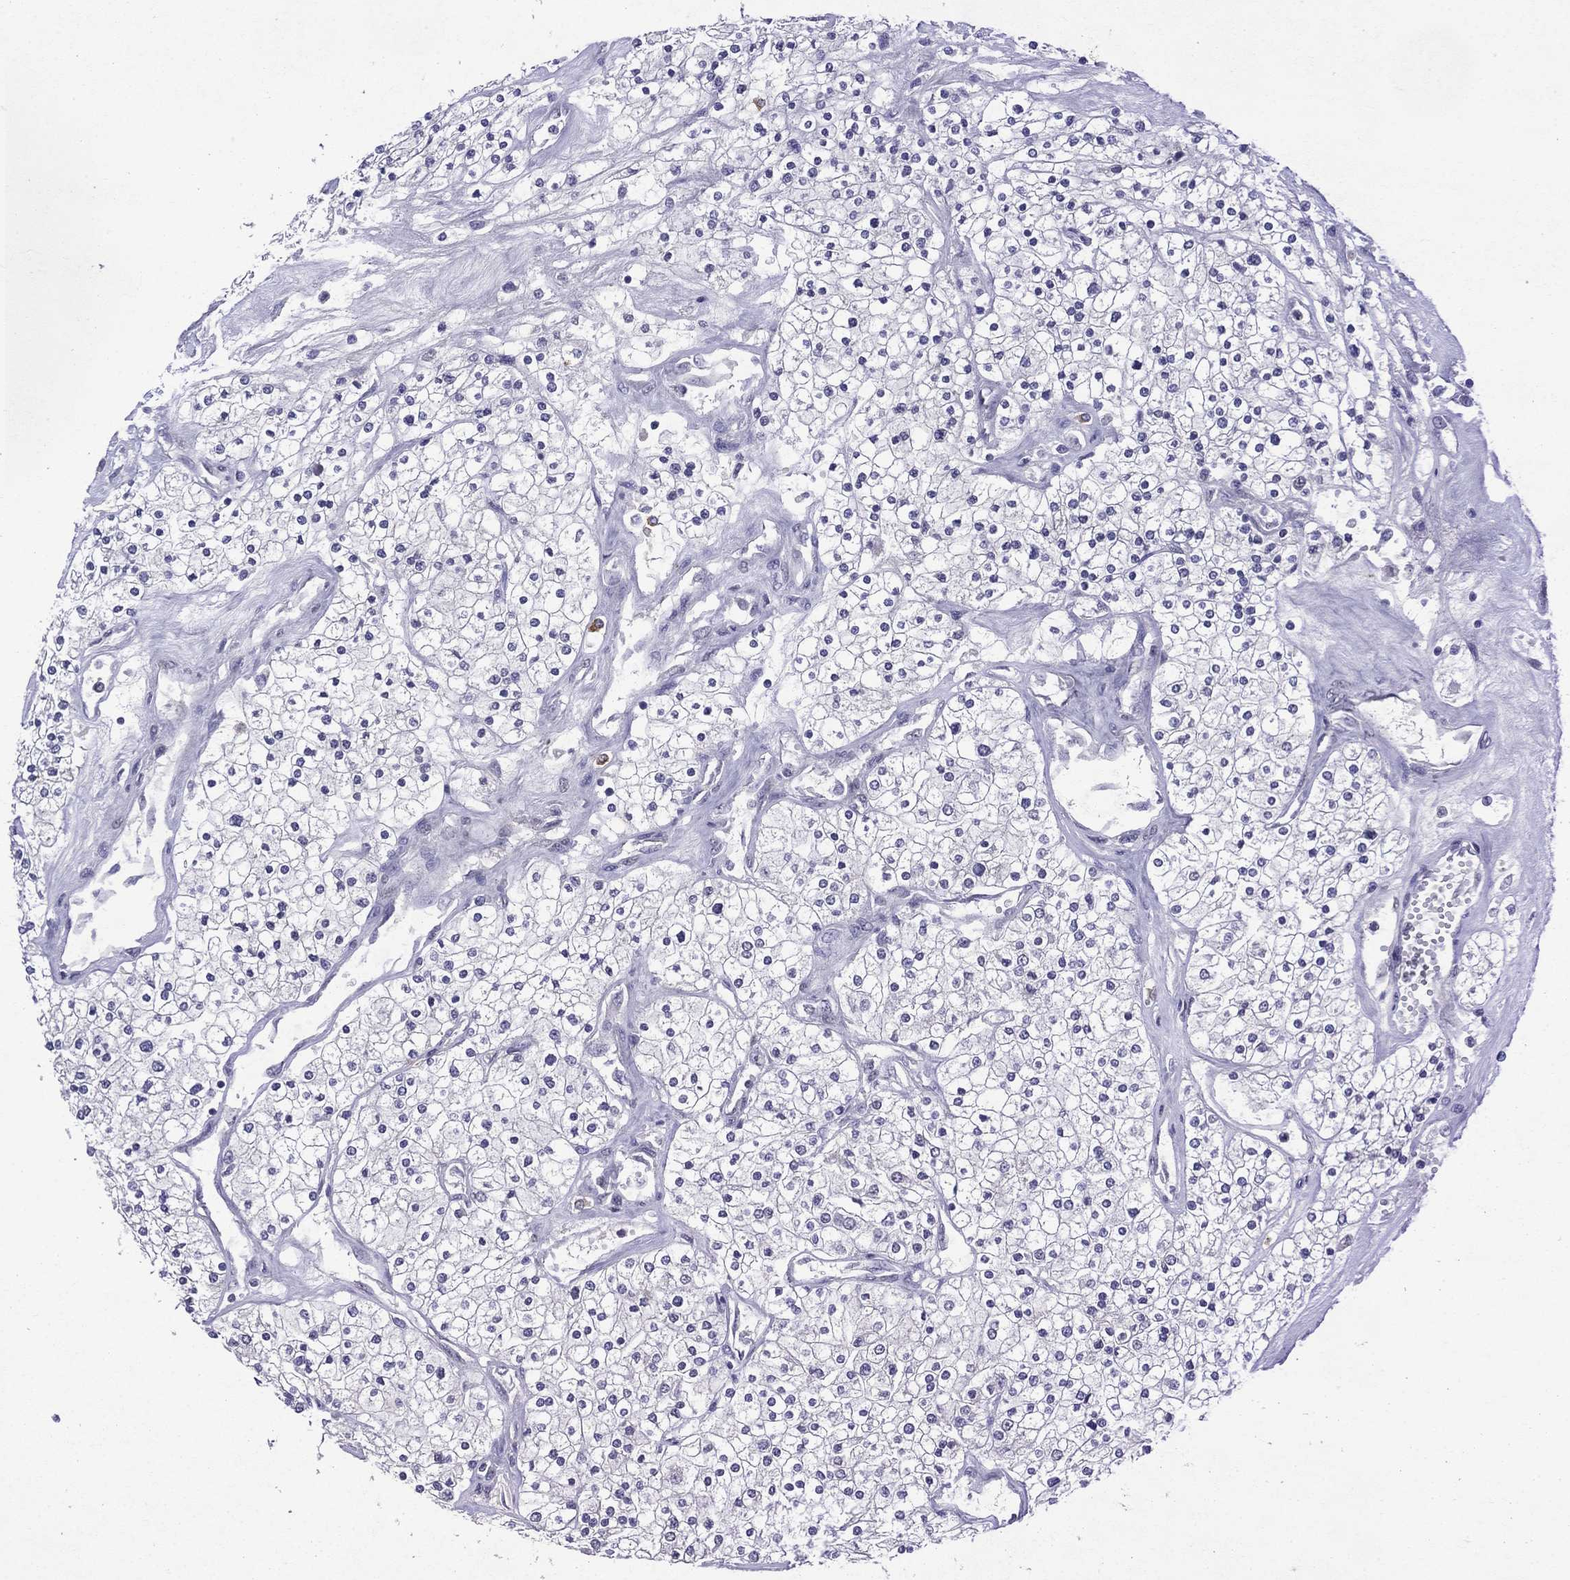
{"staining": {"intensity": "negative", "quantity": "none", "location": "none"}, "tissue": "renal cancer", "cell_type": "Tumor cells", "image_type": "cancer", "snomed": [{"axis": "morphology", "description": "Adenocarcinoma, NOS"}, {"axis": "topography", "description": "Kidney"}], "caption": "Protein analysis of renal cancer (adenocarcinoma) displays no significant positivity in tumor cells.", "gene": "ASB10", "patient": {"sex": "male", "age": 80}}